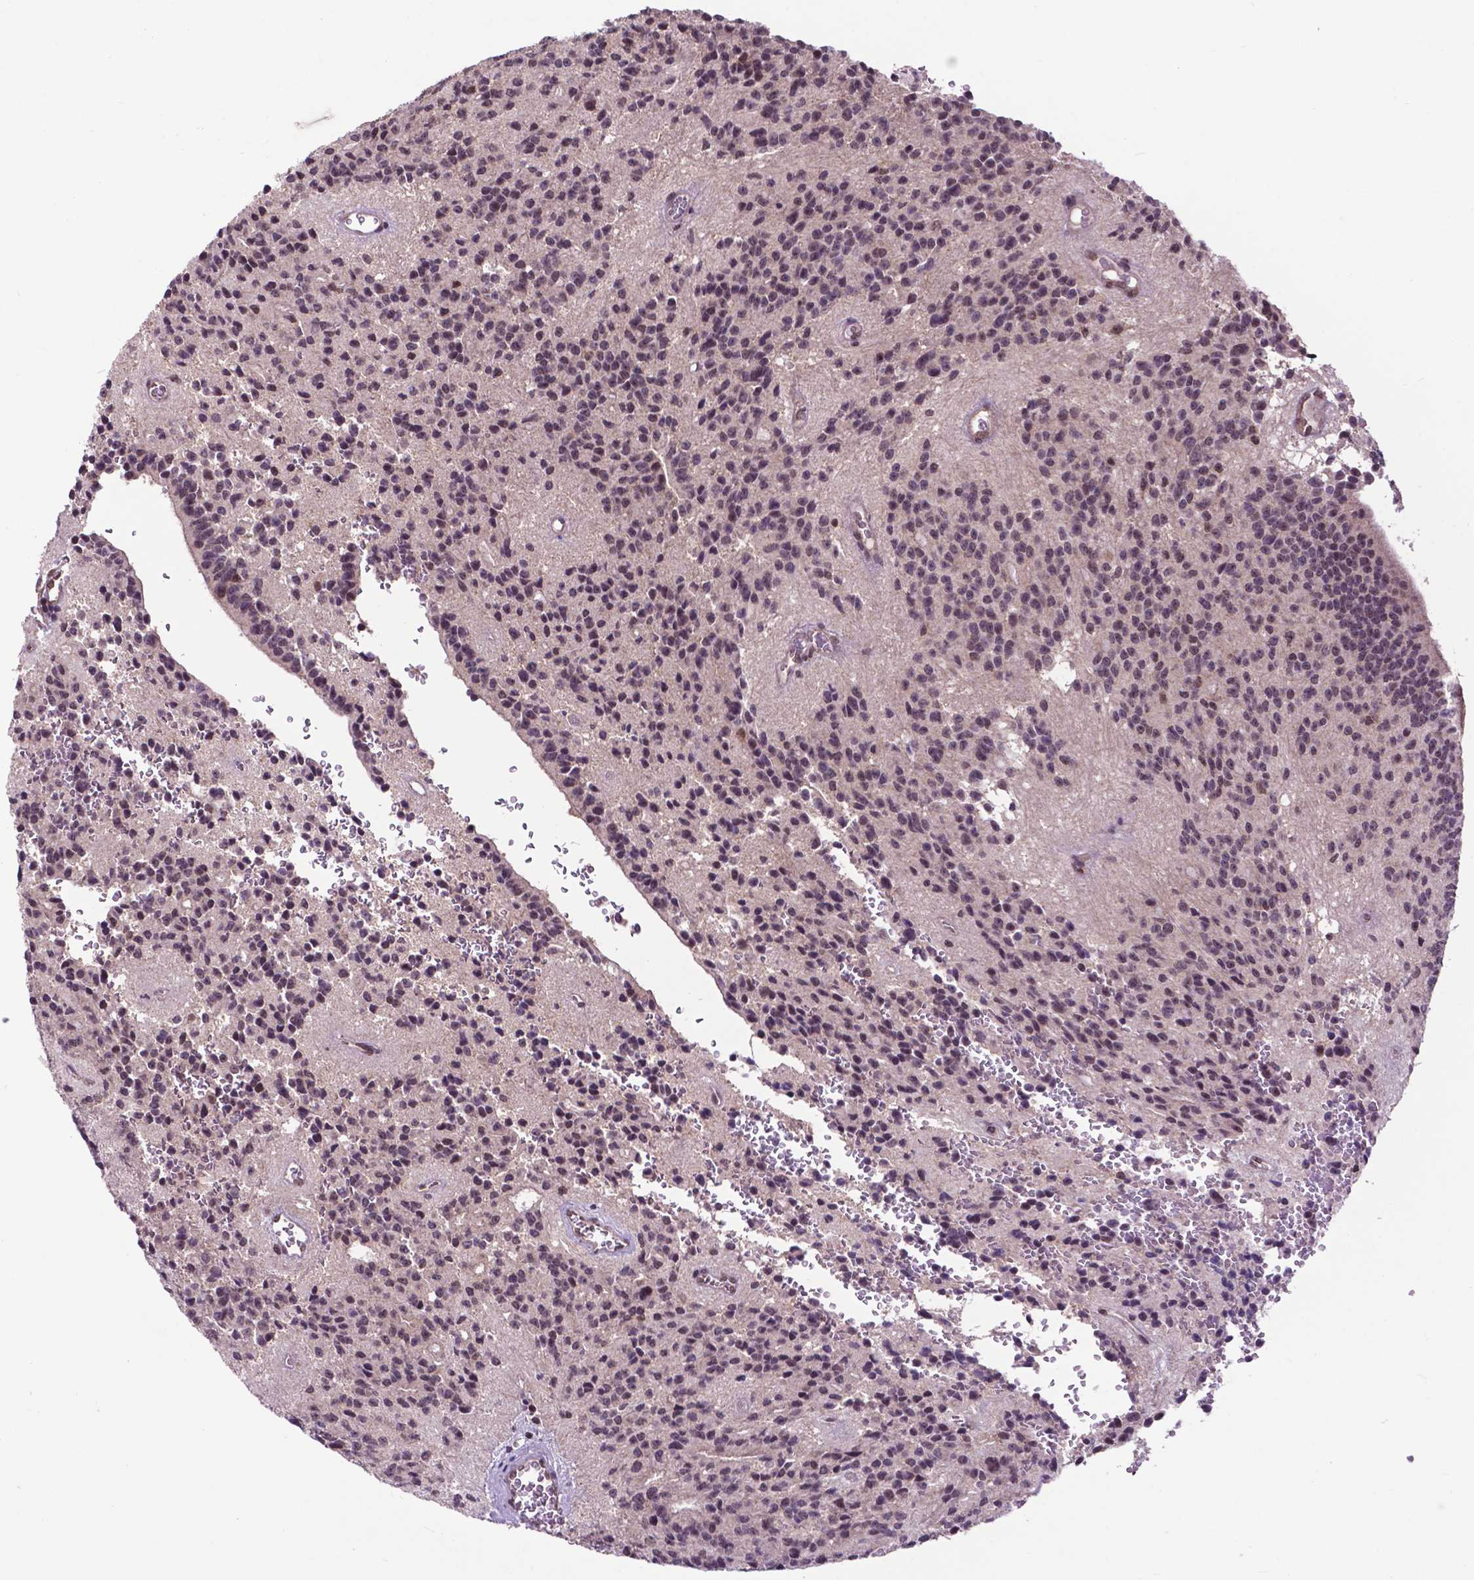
{"staining": {"intensity": "moderate", "quantity": ">75%", "location": "nuclear"}, "tissue": "glioma", "cell_type": "Tumor cells", "image_type": "cancer", "snomed": [{"axis": "morphology", "description": "Glioma, malignant, Low grade"}, {"axis": "topography", "description": "Brain"}], "caption": "Malignant glioma (low-grade) stained with a protein marker reveals moderate staining in tumor cells.", "gene": "FAF1", "patient": {"sex": "male", "age": 31}}